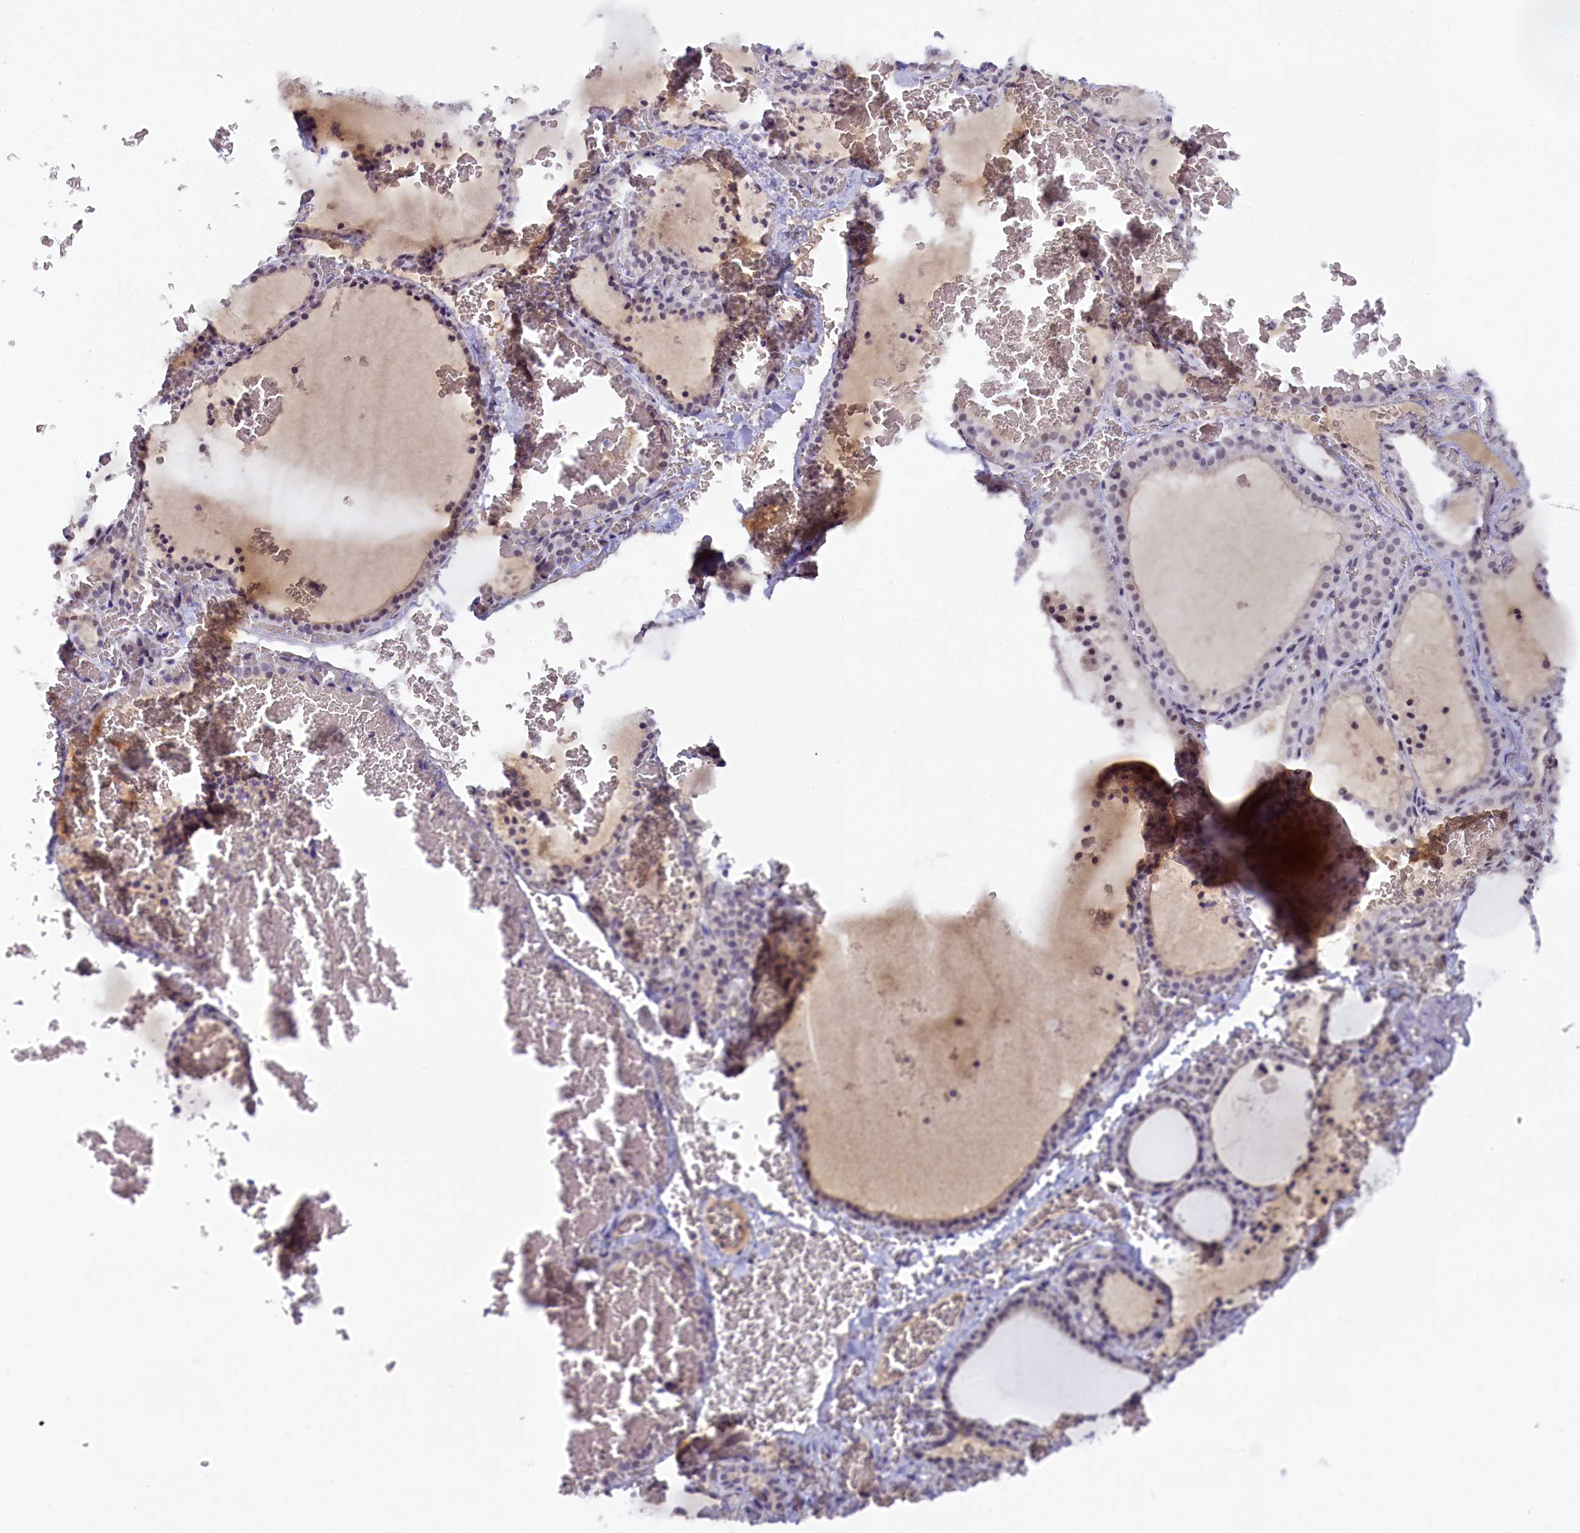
{"staining": {"intensity": "weak", "quantity": "25%-75%", "location": "nuclear"}, "tissue": "thyroid gland", "cell_type": "Glandular cells", "image_type": "normal", "snomed": [{"axis": "morphology", "description": "Normal tissue, NOS"}, {"axis": "topography", "description": "Thyroid gland"}], "caption": "Immunohistochemistry (IHC) of unremarkable human thyroid gland demonstrates low levels of weak nuclear expression in approximately 25%-75% of glandular cells.", "gene": "CRAMP1", "patient": {"sex": "female", "age": 39}}